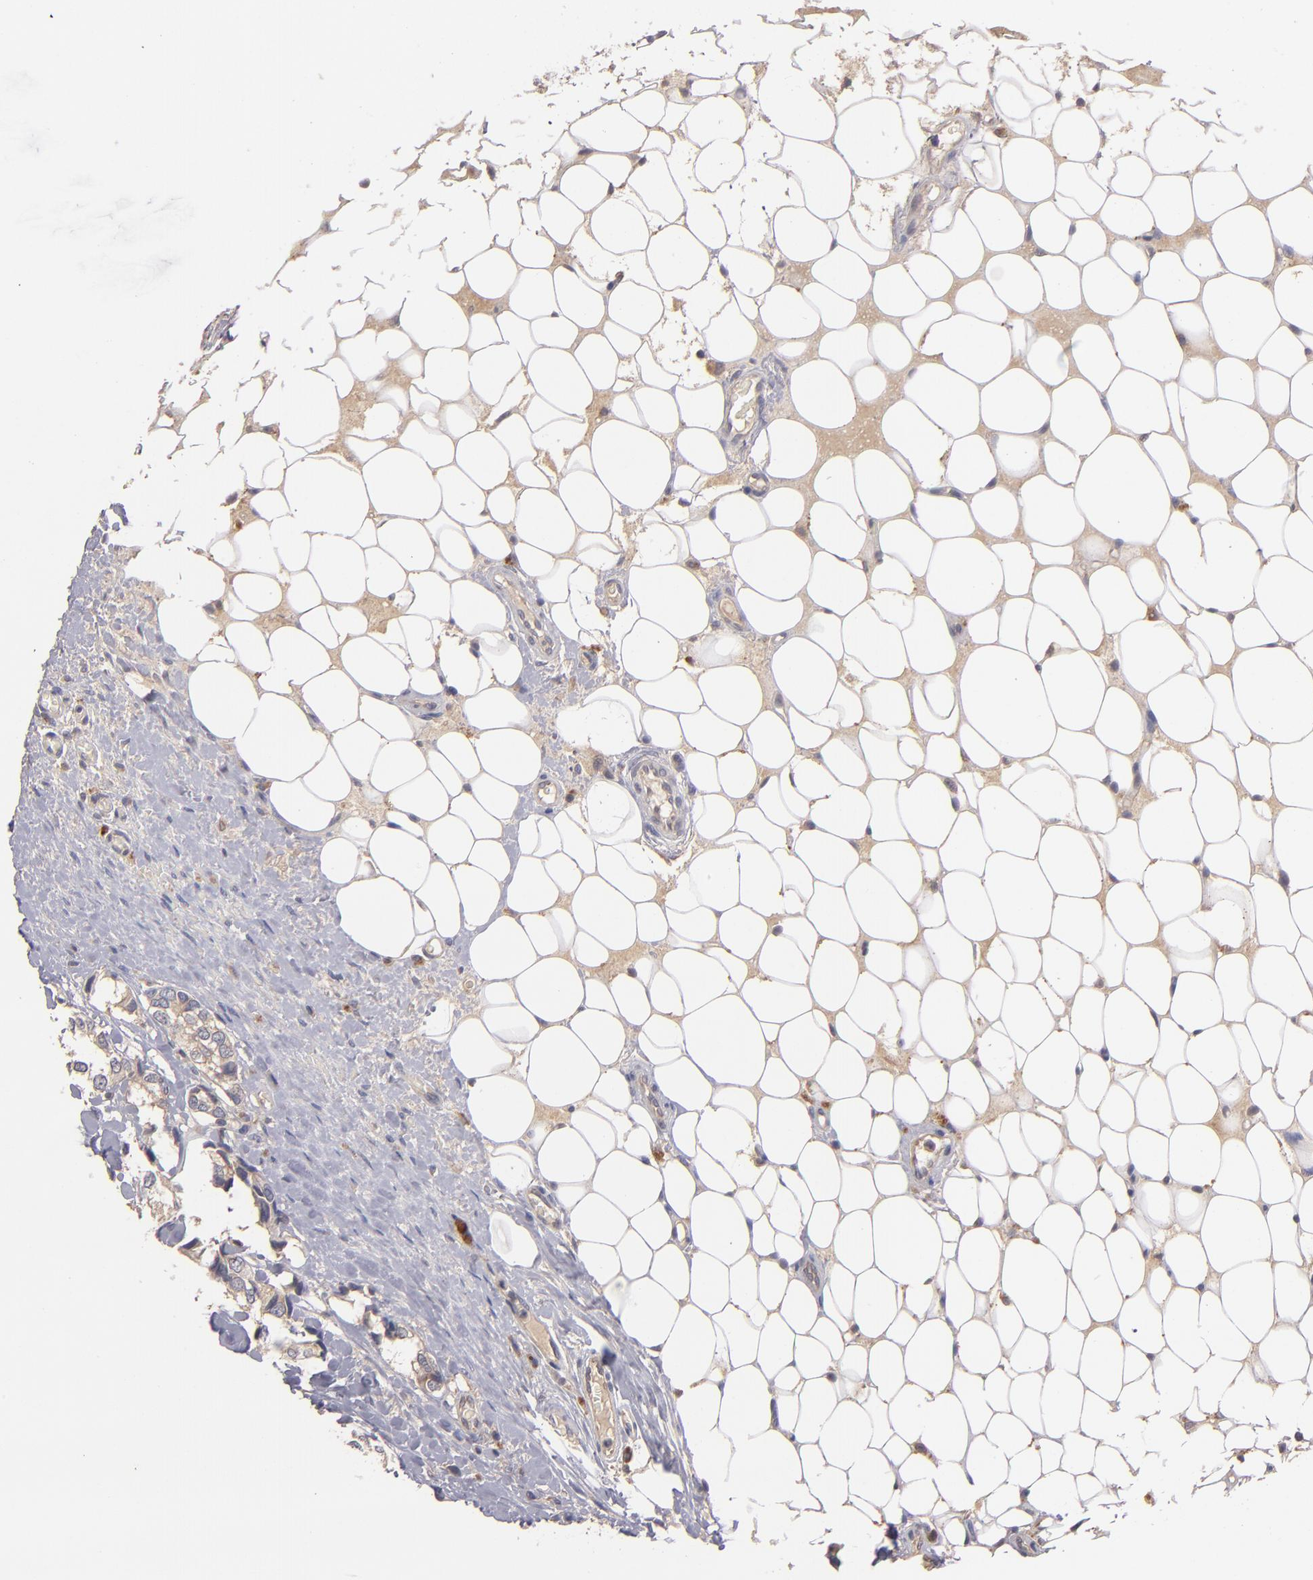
{"staining": {"intensity": "weak", "quantity": ">75%", "location": "cytoplasmic/membranous"}, "tissue": "breast cancer", "cell_type": "Tumor cells", "image_type": "cancer", "snomed": [{"axis": "morphology", "description": "Duct carcinoma"}, {"axis": "topography", "description": "Breast"}], "caption": "DAB immunohistochemical staining of human intraductal carcinoma (breast) shows weak cytoplasmic/membranous protein positivity in approximately >75% of tumor cells.", "gene": "UPF3B", "patient": {"sex": "female", "age": 68}}